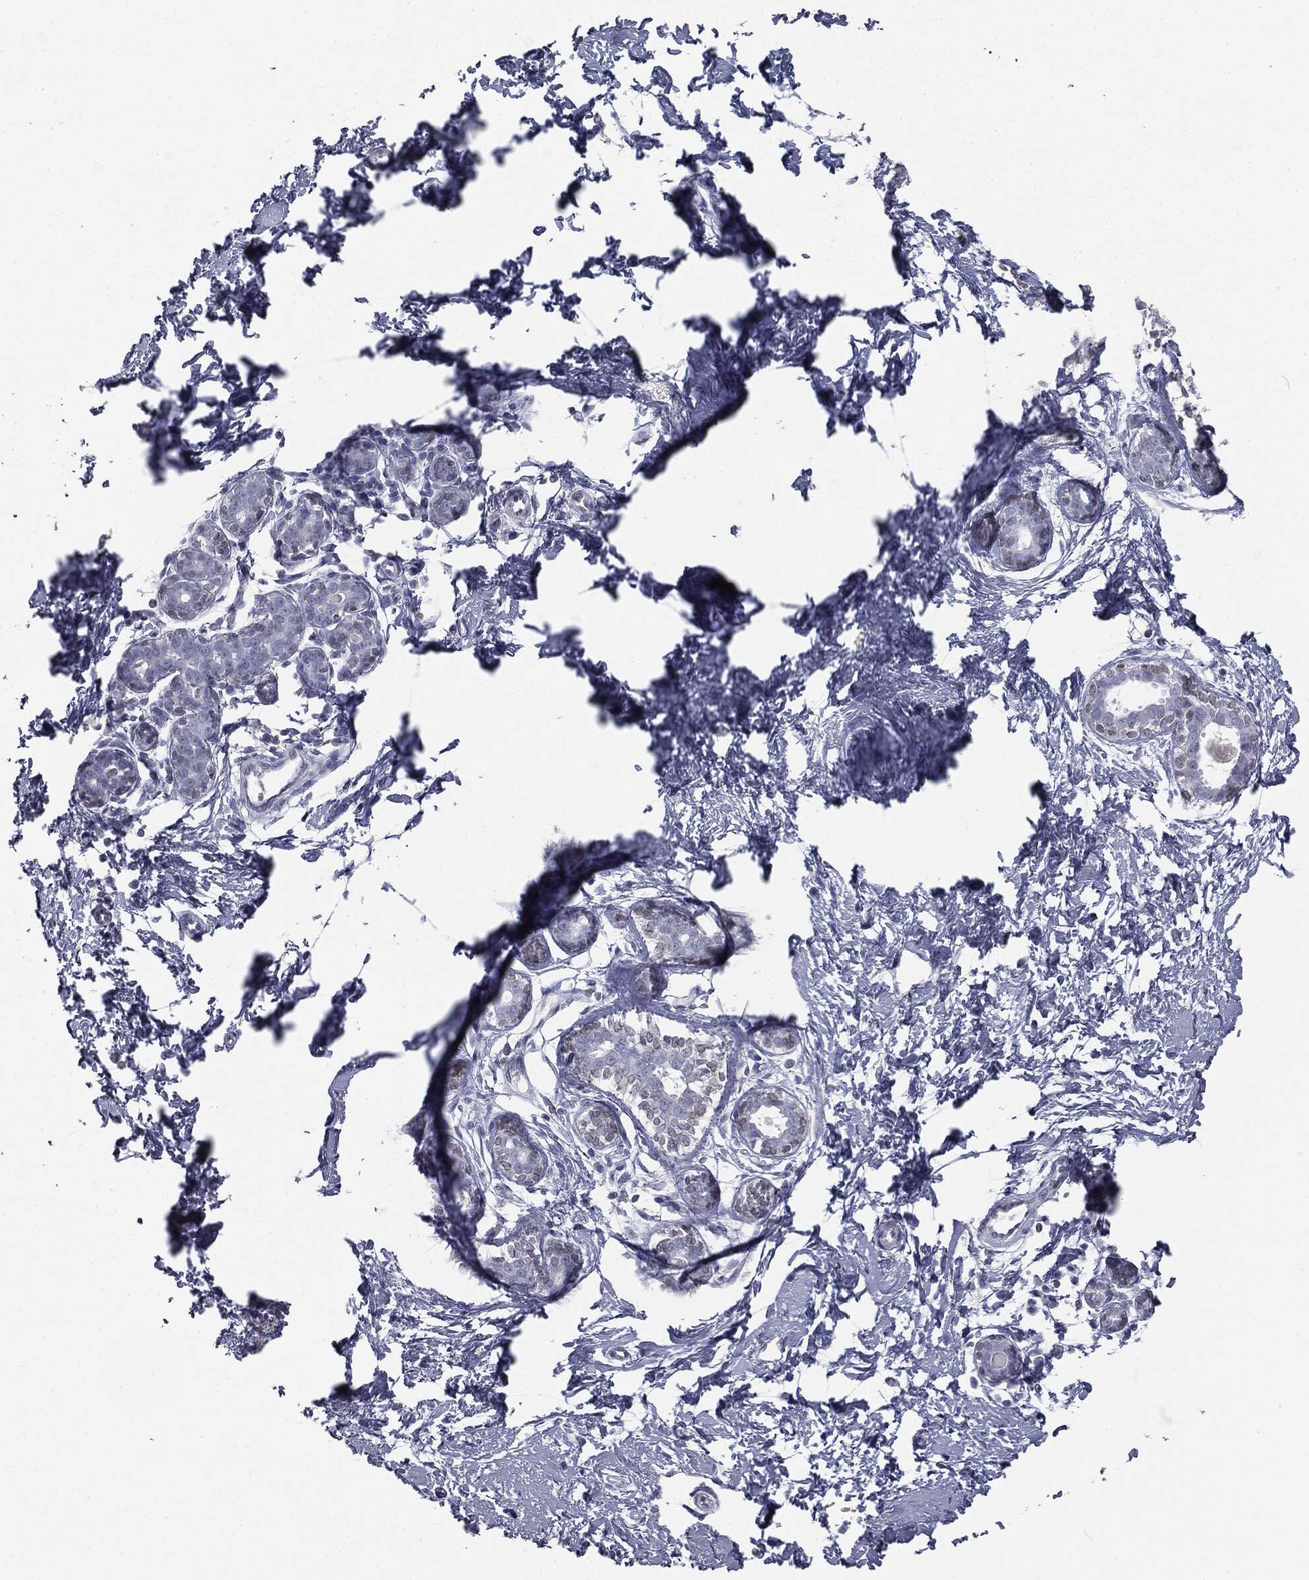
{"staining": {"intensity": "negative", "quantity": "none", "location": "none"}, "tissue": "breast", "cell_type": "Adipocytes", "image_type": "normal", "snomed": [{"axis": "morphology", "description": "Normal tissue, NOS"}, {"axis": "topography", "description": "Breast"}], "caption": "Photomicrograph shows no protein positivity in adipocytes of normal breast.", "gene": "ALDOB", "patient": {"sex": "female", "age": 37}}